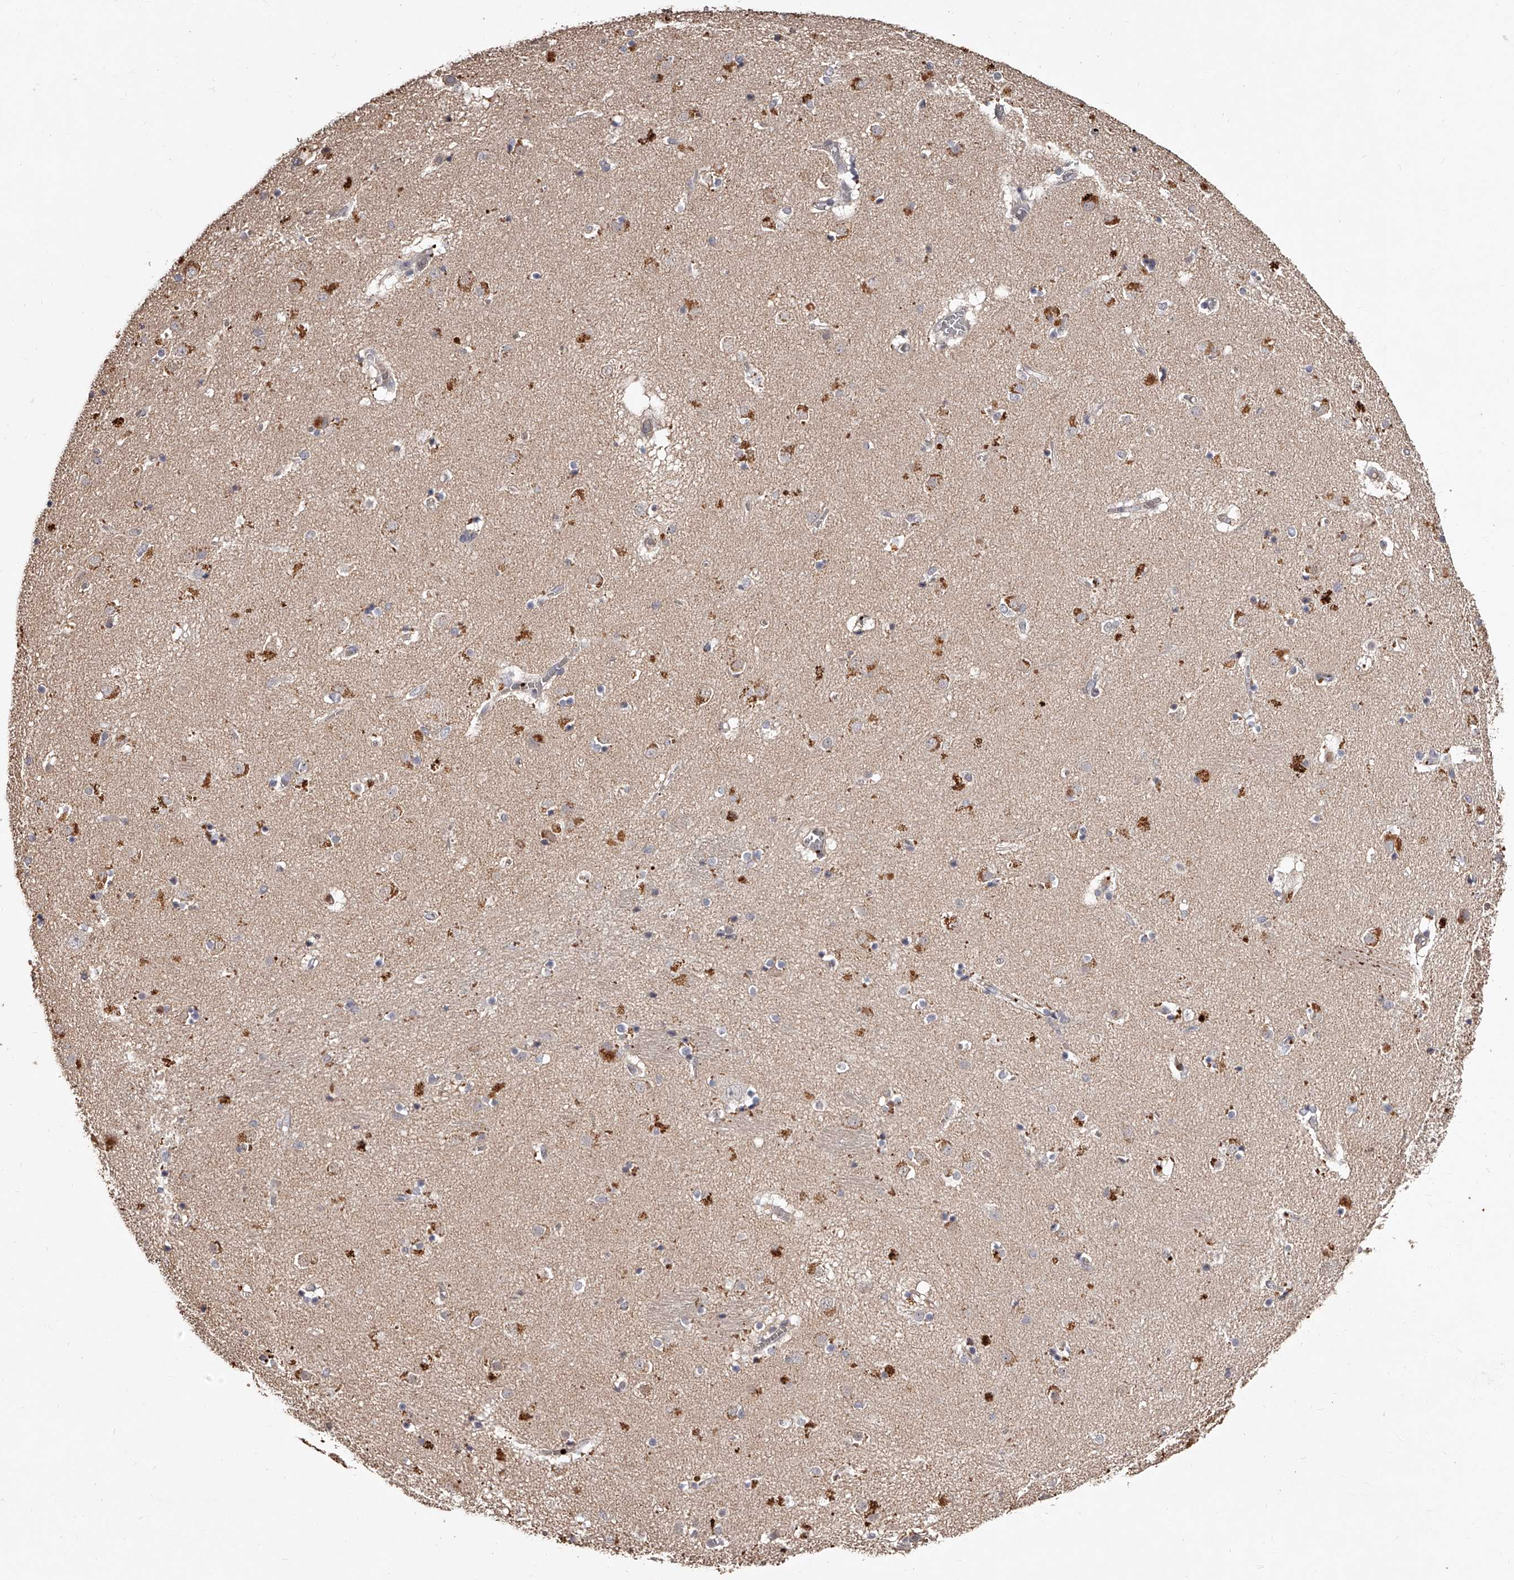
{"staining": {"intensity": "moderate", "quantity": "<25%", "location": "cytoplasmic/membranous"}, "tissue": "caudate", "cell_type": "Glial cells", "image_type": "normal", "snomed": [{"axis": "morphology", "description": "Normal tissue, NOS"}, {"axis": "topography", "description": "Lateral ventricle wall"}], "caption": "Caudate stained with a brown dye shows moderate cytoplasmic/membranous positive expression in approximately <25% of glial cells.", "gene": "URGCP", "patient": {"sex": "male", "age": 70}}